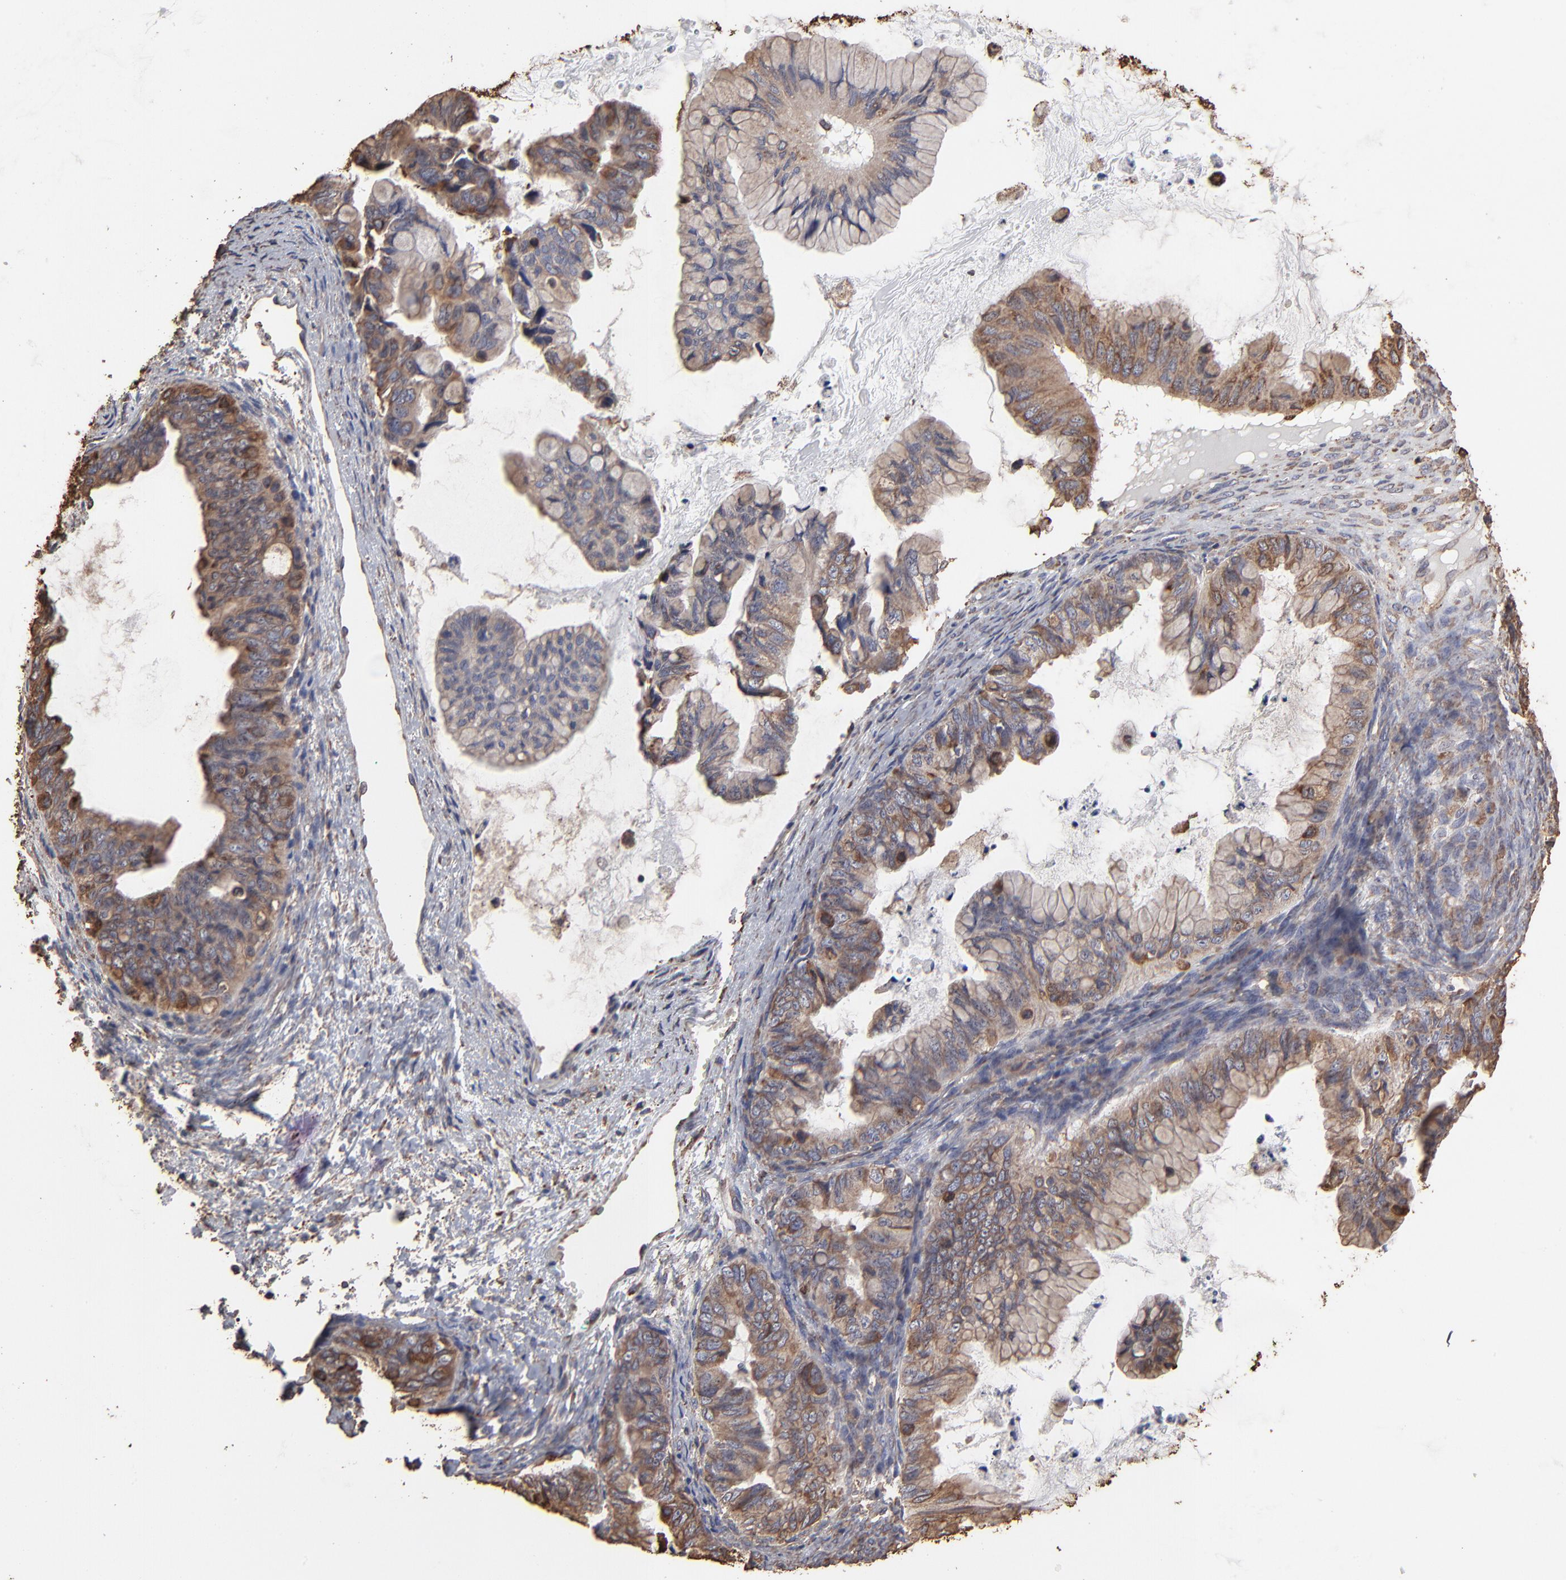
{"staining": {"intensity": "weak", "quantity": ">75%", "location": "cytoplasmic/membranous"}, "tissue": "ovarian cancer", "cell_type": "Tumor cells", "image_type": "cancer", "snomed": [{"axis": "morphology", "description": "Cystadenocarcinoma, mucinous, NOS"}, {"axis": "topography", "description": "Ovary"}], "caption": "Protein staining exhibits weak cytoplasmic/membranous positivity in about >75% of tumor cells in ovarian mucinous cystadenocarcinoma. (Stains: DAB in brown, nuclei in blue, Microscopy: brightfield microscopy at high magnification).", "gene": "PDIA3", "patient": {"sex": "female", "age": 36}}